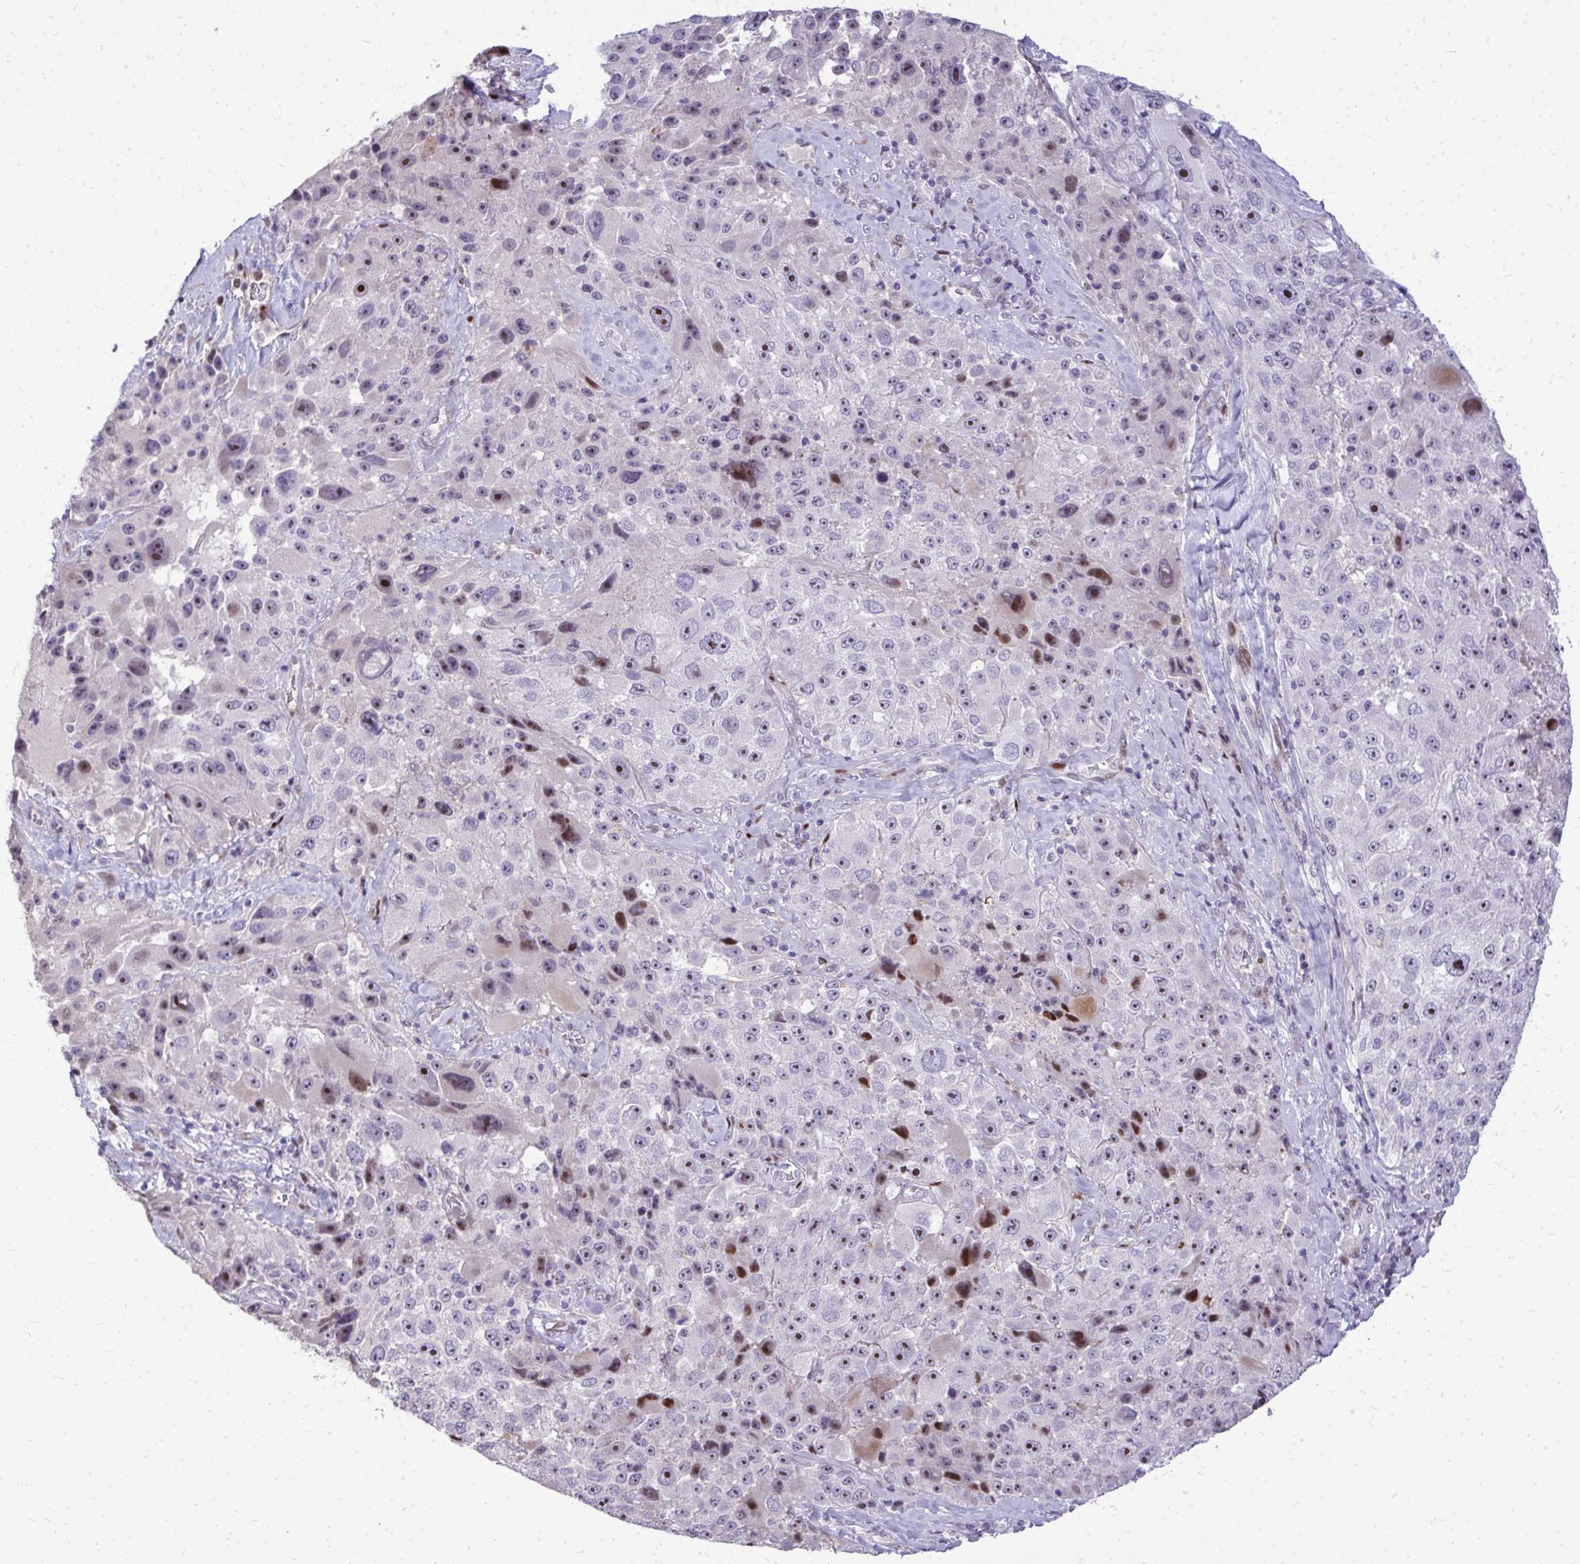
{"staining": {"intensity": "strong", "quantity": "25%-75%", "location": "nuclear"}, "tissue": "melanoma", "cell_type": "Tumor cells", "image_type": "cancer", "snomed": [{"axis": "morphology", "description": "Malignant melanoma, Metastatic site"}, {"axis": "topography", "description": "Lymph node"}], "caption": "This is an image of immunohistochemistry staining of melanoma, which shows strong staining in the nuclear of tumor cells.", "gene": "DLX4", "patient": {"sex": "male", "age": 62}}